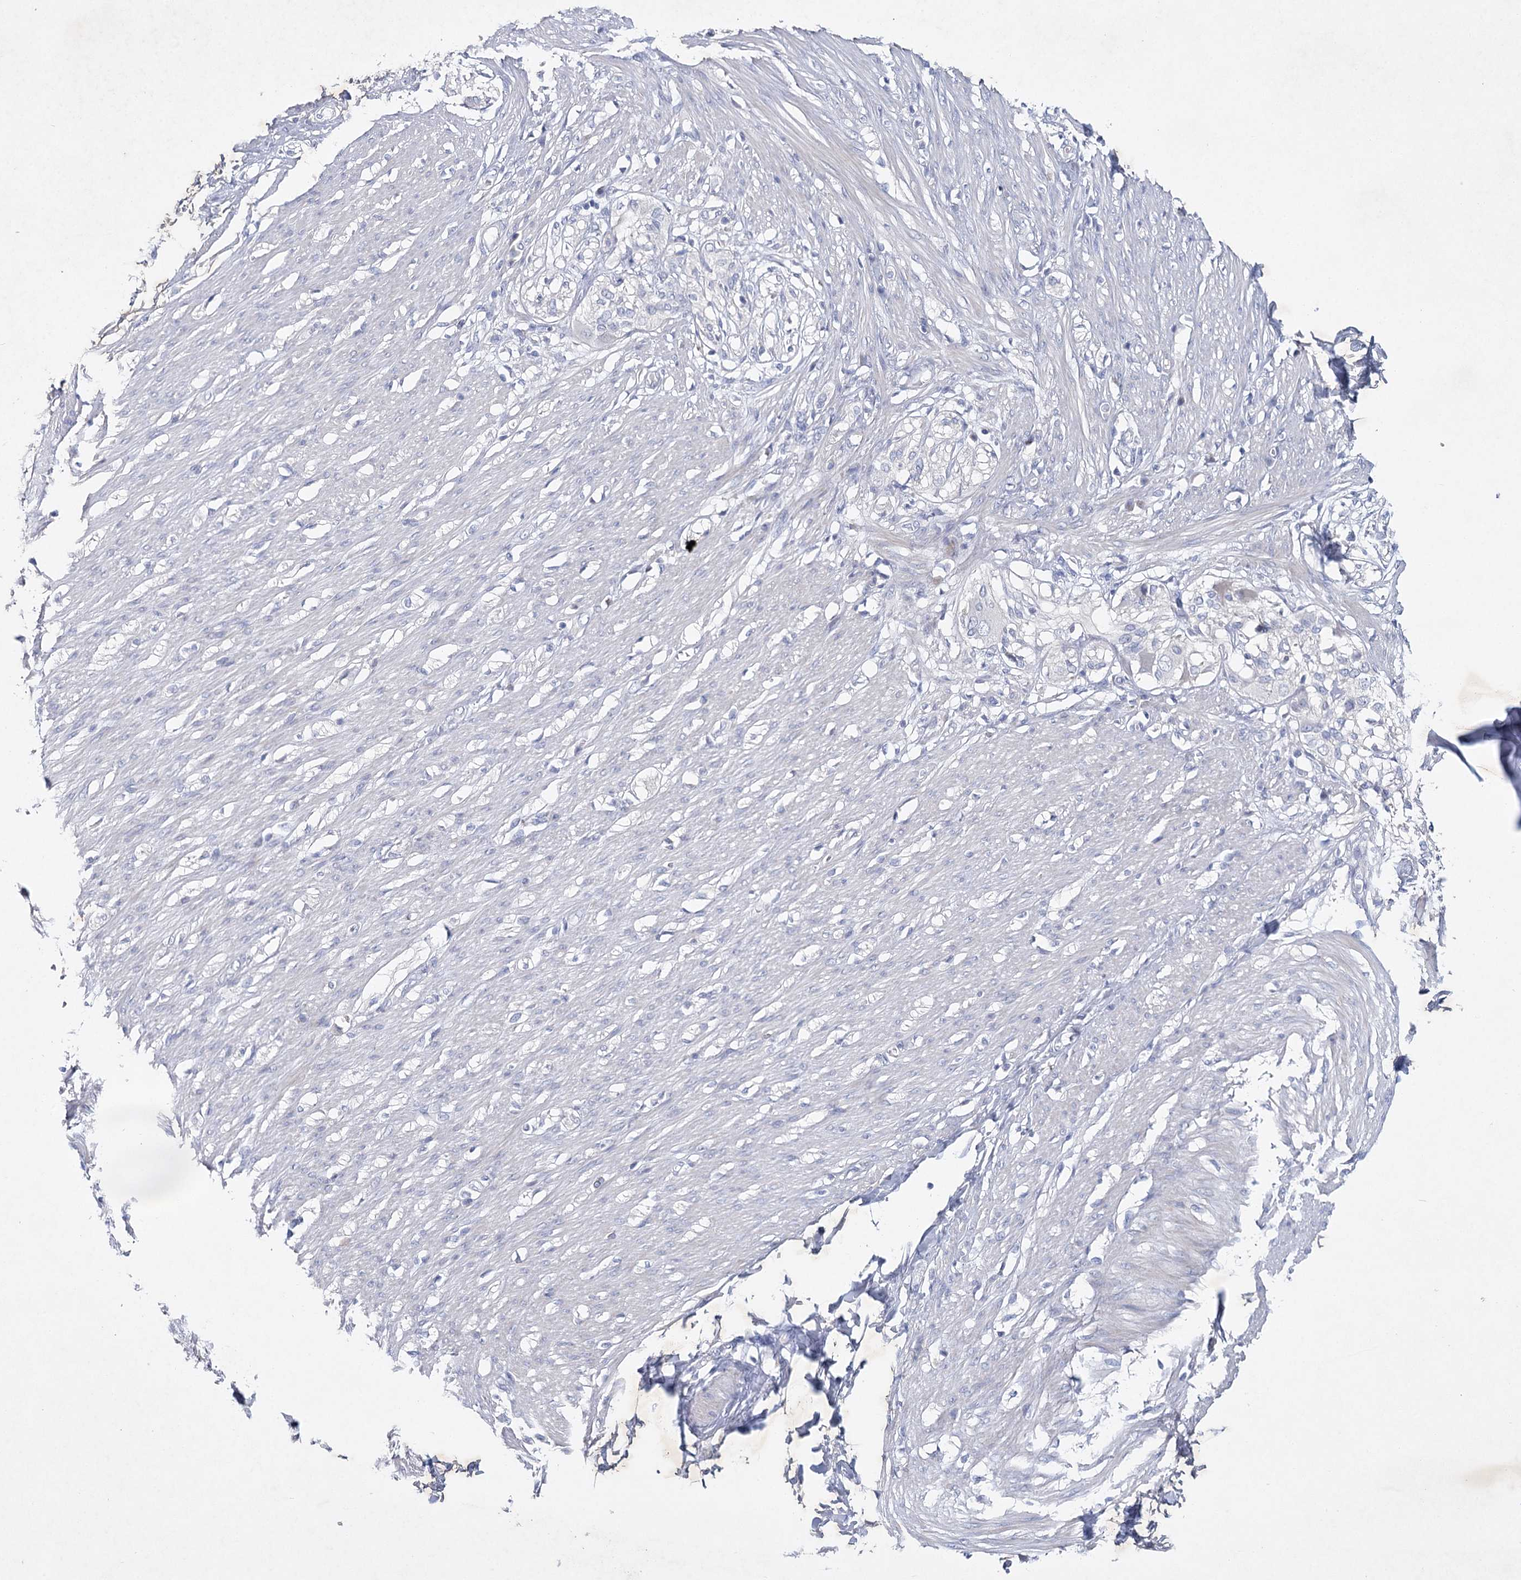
{"staining": {"intensity": "negative", "quantity": "none", "location": "none"}, "tissue": "smooth muscle", "cell_type": "Smooth muscle cells", "image_type": "normal", "snomed": [{"axis": "morphology", "description": "Normal tissue, NOS"}, {"axis": "morphology", "description": "Adenocarcinoma, NOS"}, {"axis": "topography", "description": "Colon"}, {"axis": "topography", "description": "Peripheral nerve tissue"}], "caption": "Unremarkable smooth muscle was stained to show a protein in brown. There is no significant staining in smooth muscle cells. The staining is performed using DAB brown chromogen with nuclei counter-stained in using hematoxylin.", "gene": "MAP3K13", "patient": {"sex": "male", "age": 14}}